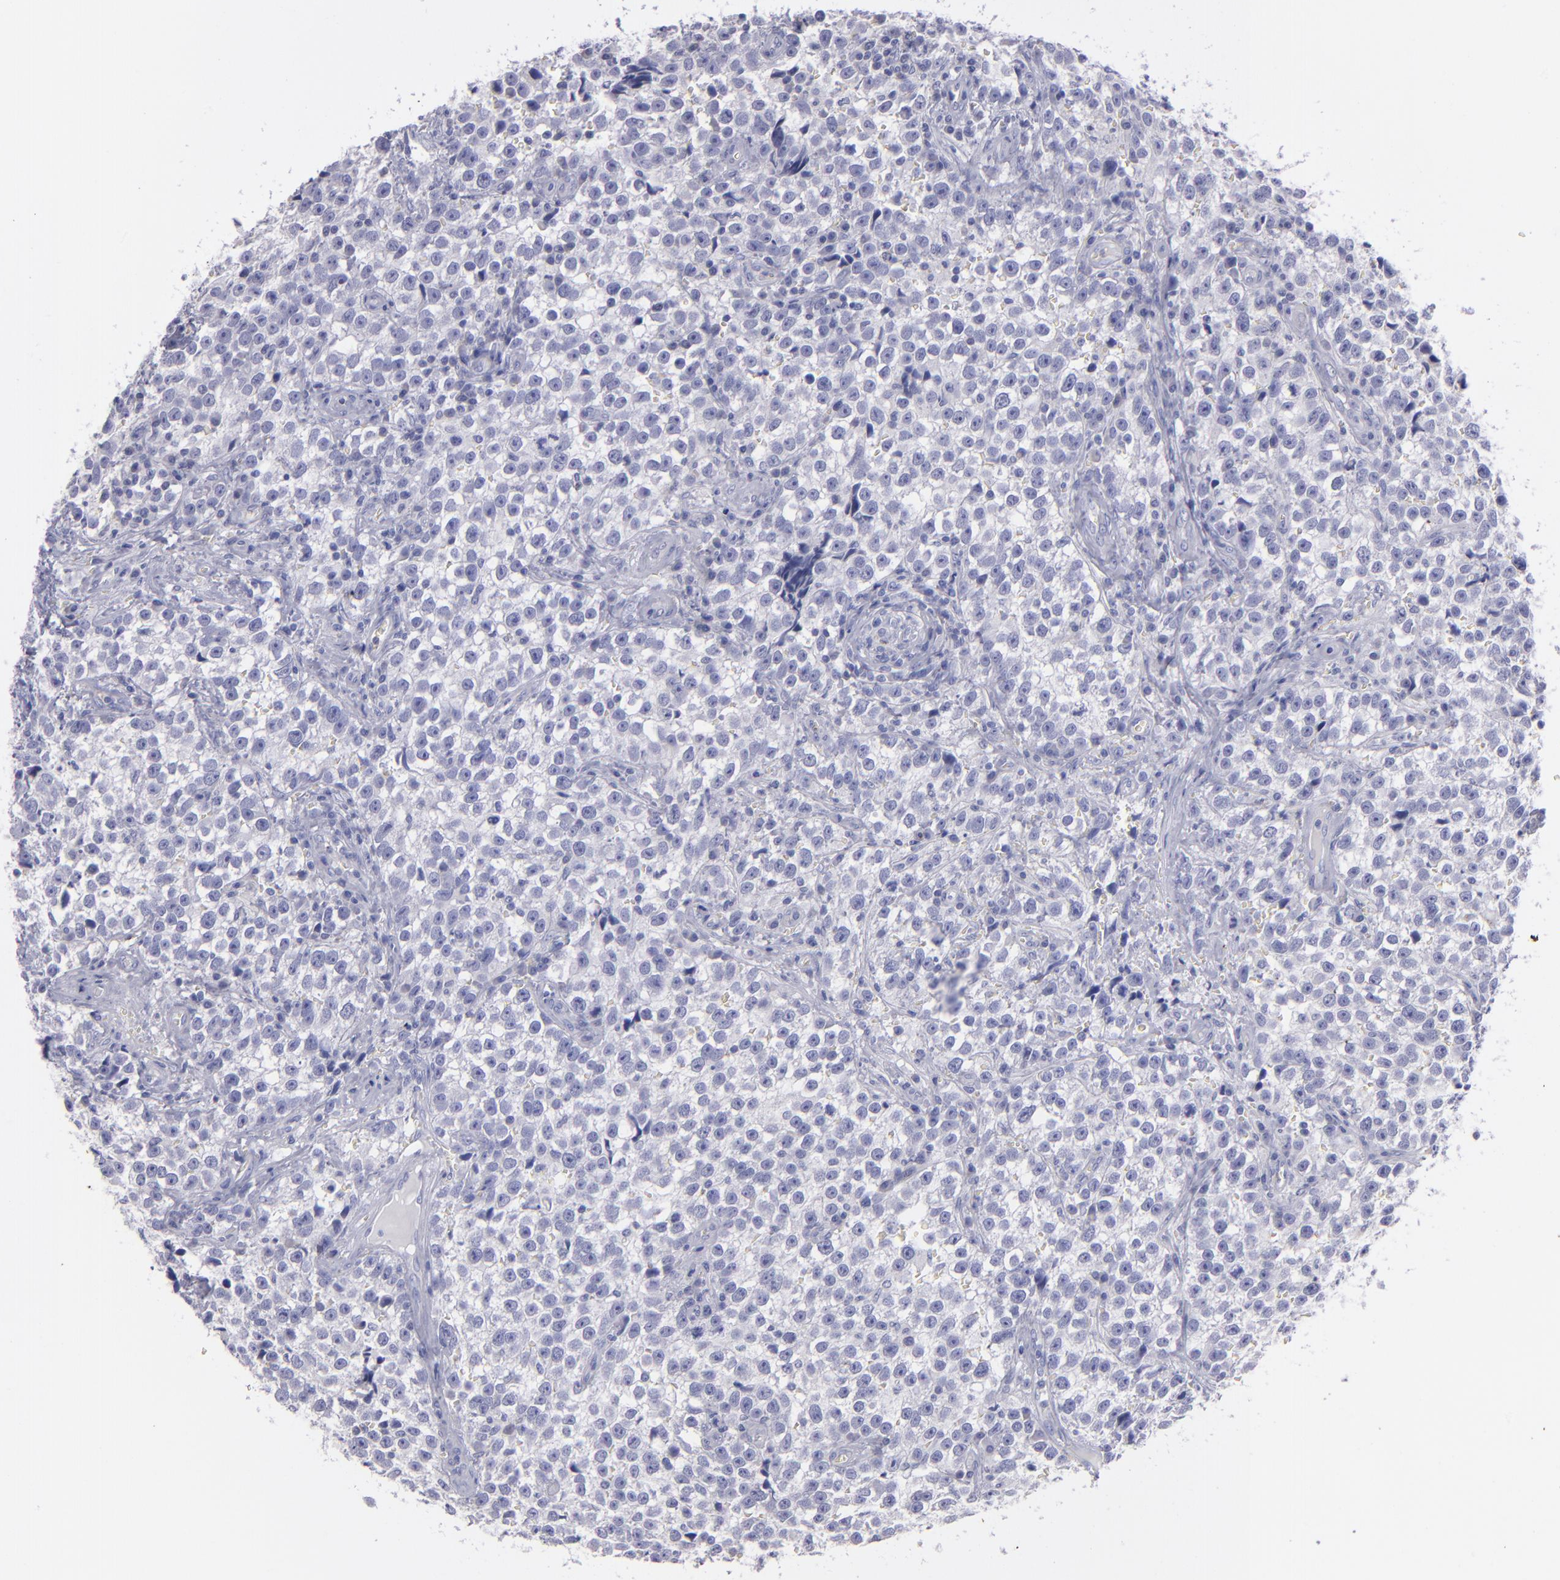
{"staining": {"intensity": "negative", "quantity": "none", "location": "none"}, "tissue": "testis cancer", "cell_type": "Tumor cells", "image_type": "cancer", "snomed": [{"axis": "morphology", "description": "Seminoma, NOS"}, {"axis": "topography", "description": "Testis"}], "caption": "Immunohistochemistry (IHC) image of human testis cancer (seminoma) stained for a protein (brown), which shows no staining in tumor cells.", "gene": "SNAP25", "patient": {"sex": "male", "age": 38}}